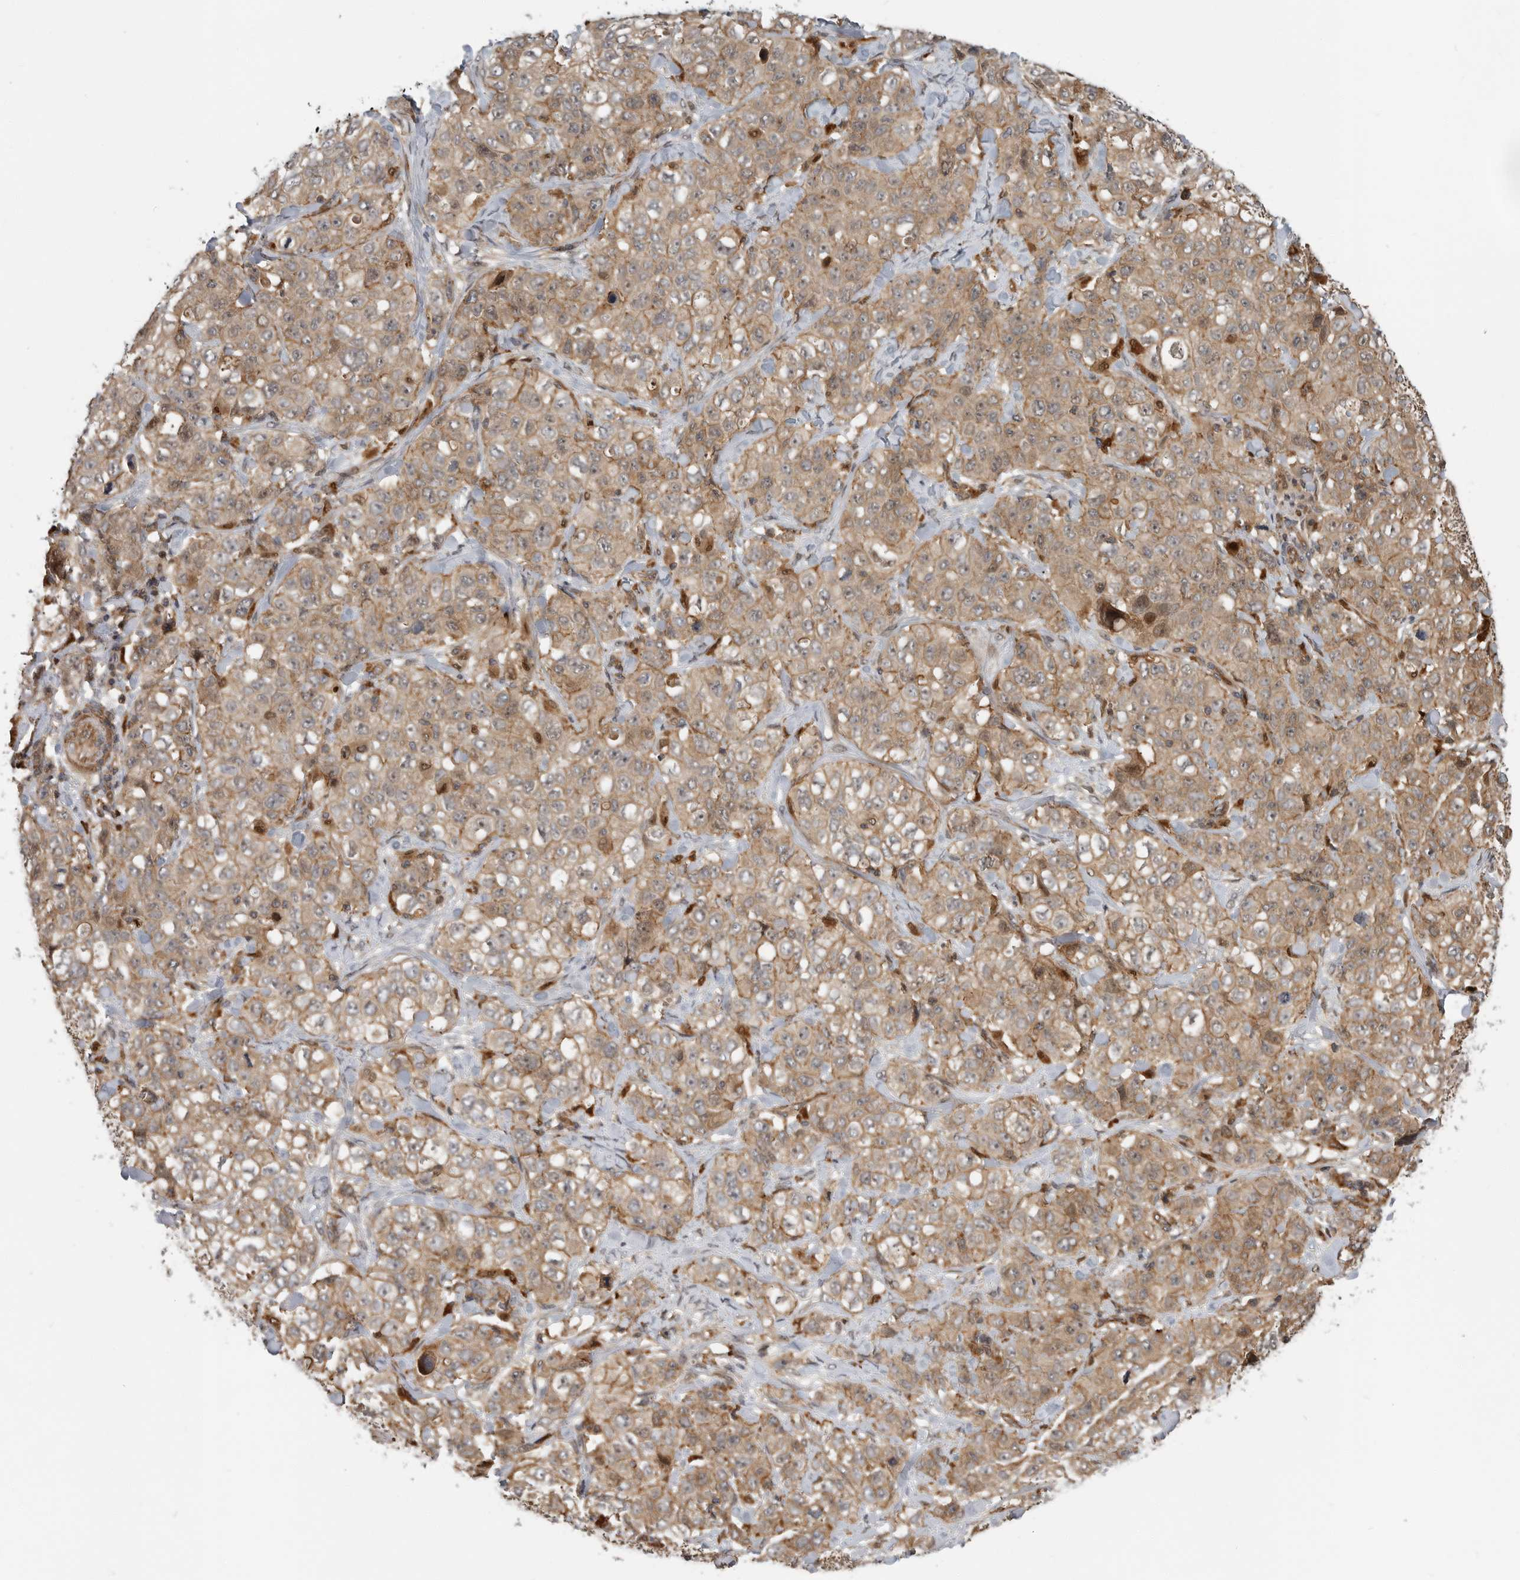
{"staining": {"intensity": "moderate", "quantity": ">75%", "location": "cytoplasmic/membranous"}, "tissue": "stomach cancer", "cell_type": "Tumor cells", "image_type": "cancer", "snomed": [{"axis": "morphology", "description": "Adenocarcinoma, NOS"}, {"axis": "topography", "description": "Stomach"}], "caption": "About >75% of tumor cells in stomach adenocarcinoma exhibit moderate cytoplasmic/membranous protein positivity as visualized by brown immunohistochemical staining.", "gene": "STRAP", "patient": {"sex": "male", "age": 48}}